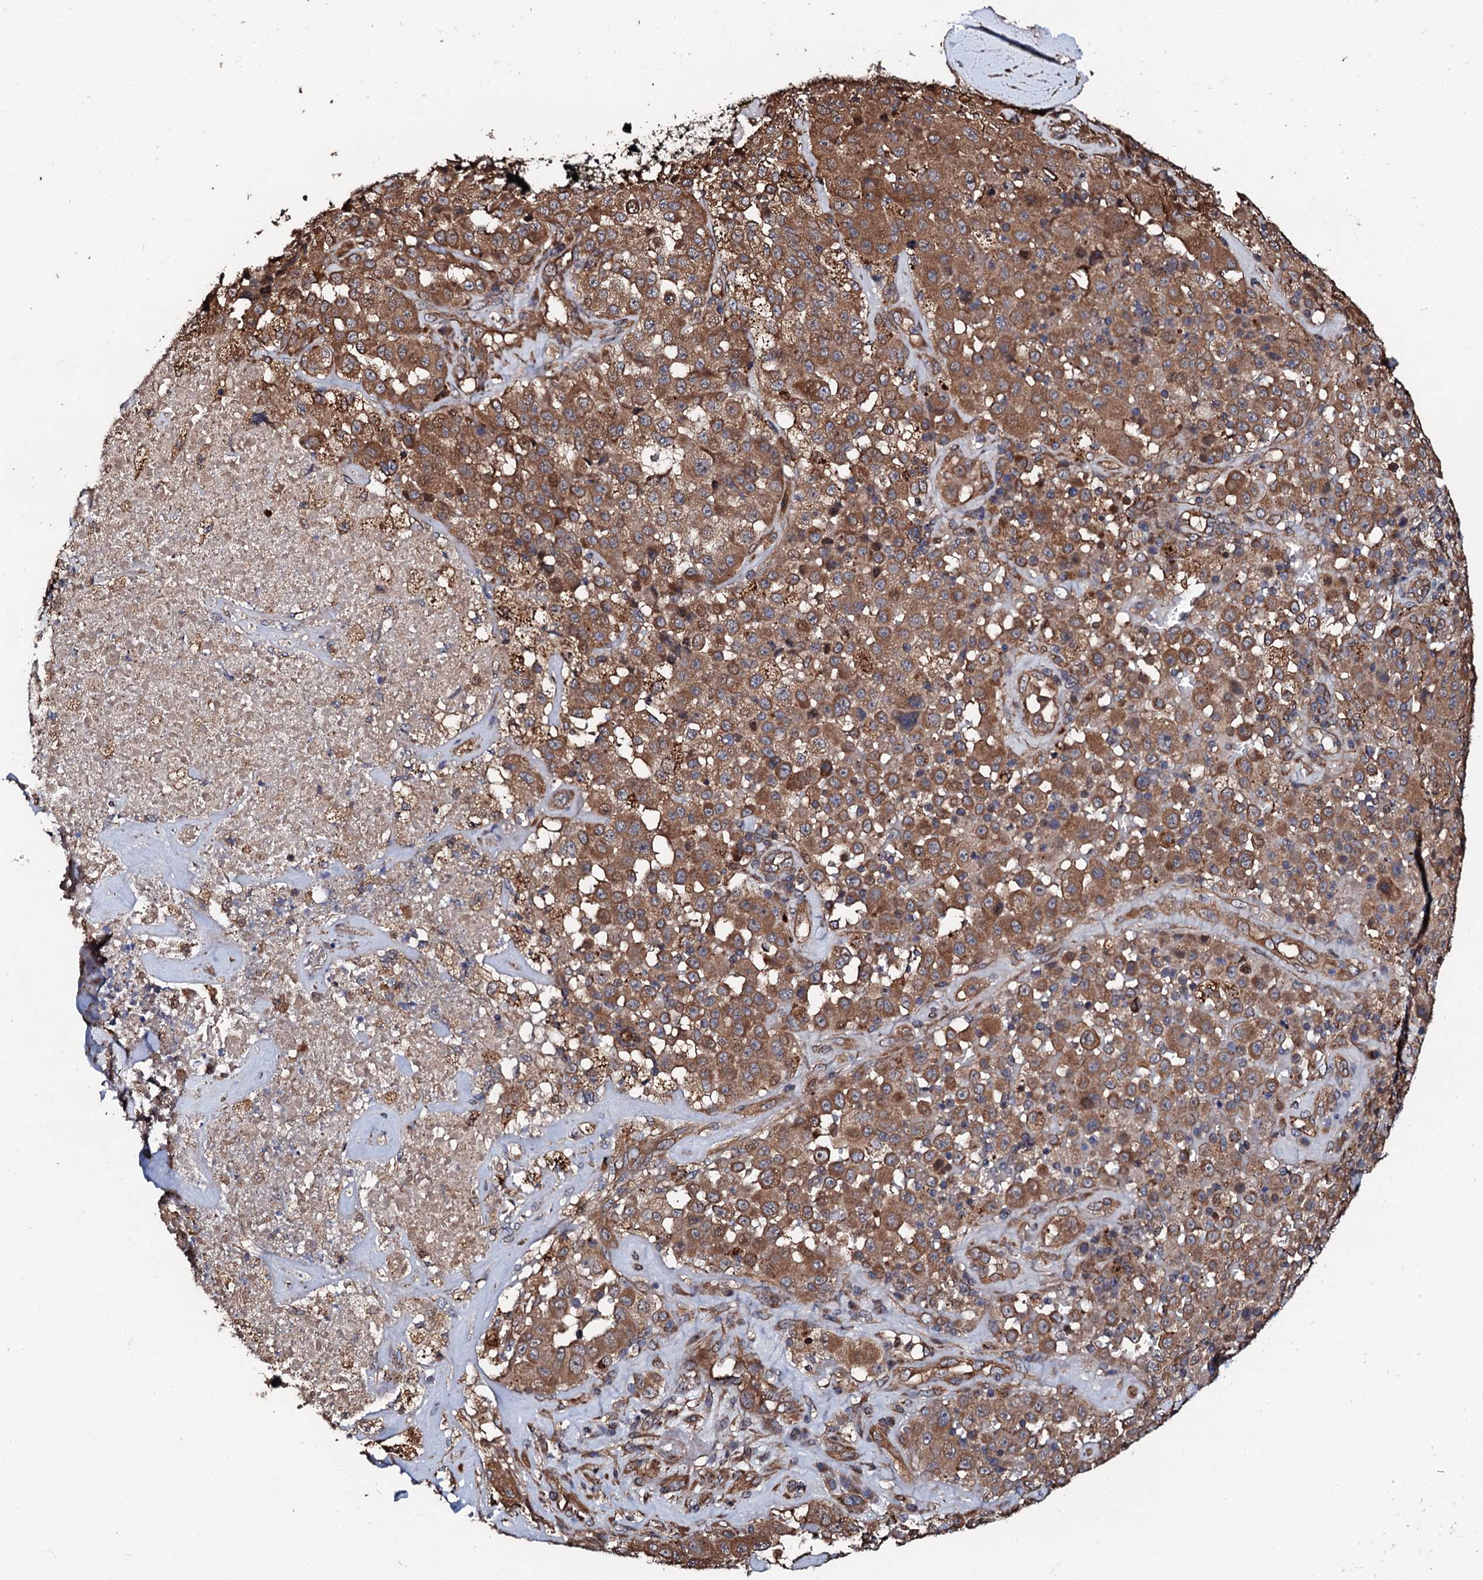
{"staining": {"intensity": "moderate", "quantity": ">75%", "location": "cytoplasmic/membranous"}, "tissue": "melanoma", "cell_type": "Tumor cells", "image_type": "cancer", "snomed": [{"axis": "morphology", "description": "Malignant melanoma, Metastatic site"}, {"axis": "topography", "description": "Lymph node"}], "caption": "The immunohistochemical stain highlights moderate cytoplasmic/membranous positivity in tumor cells of melanoma tissue.", "gene": "CKAP5", "patient": {"sex": "male", "age": 62}}